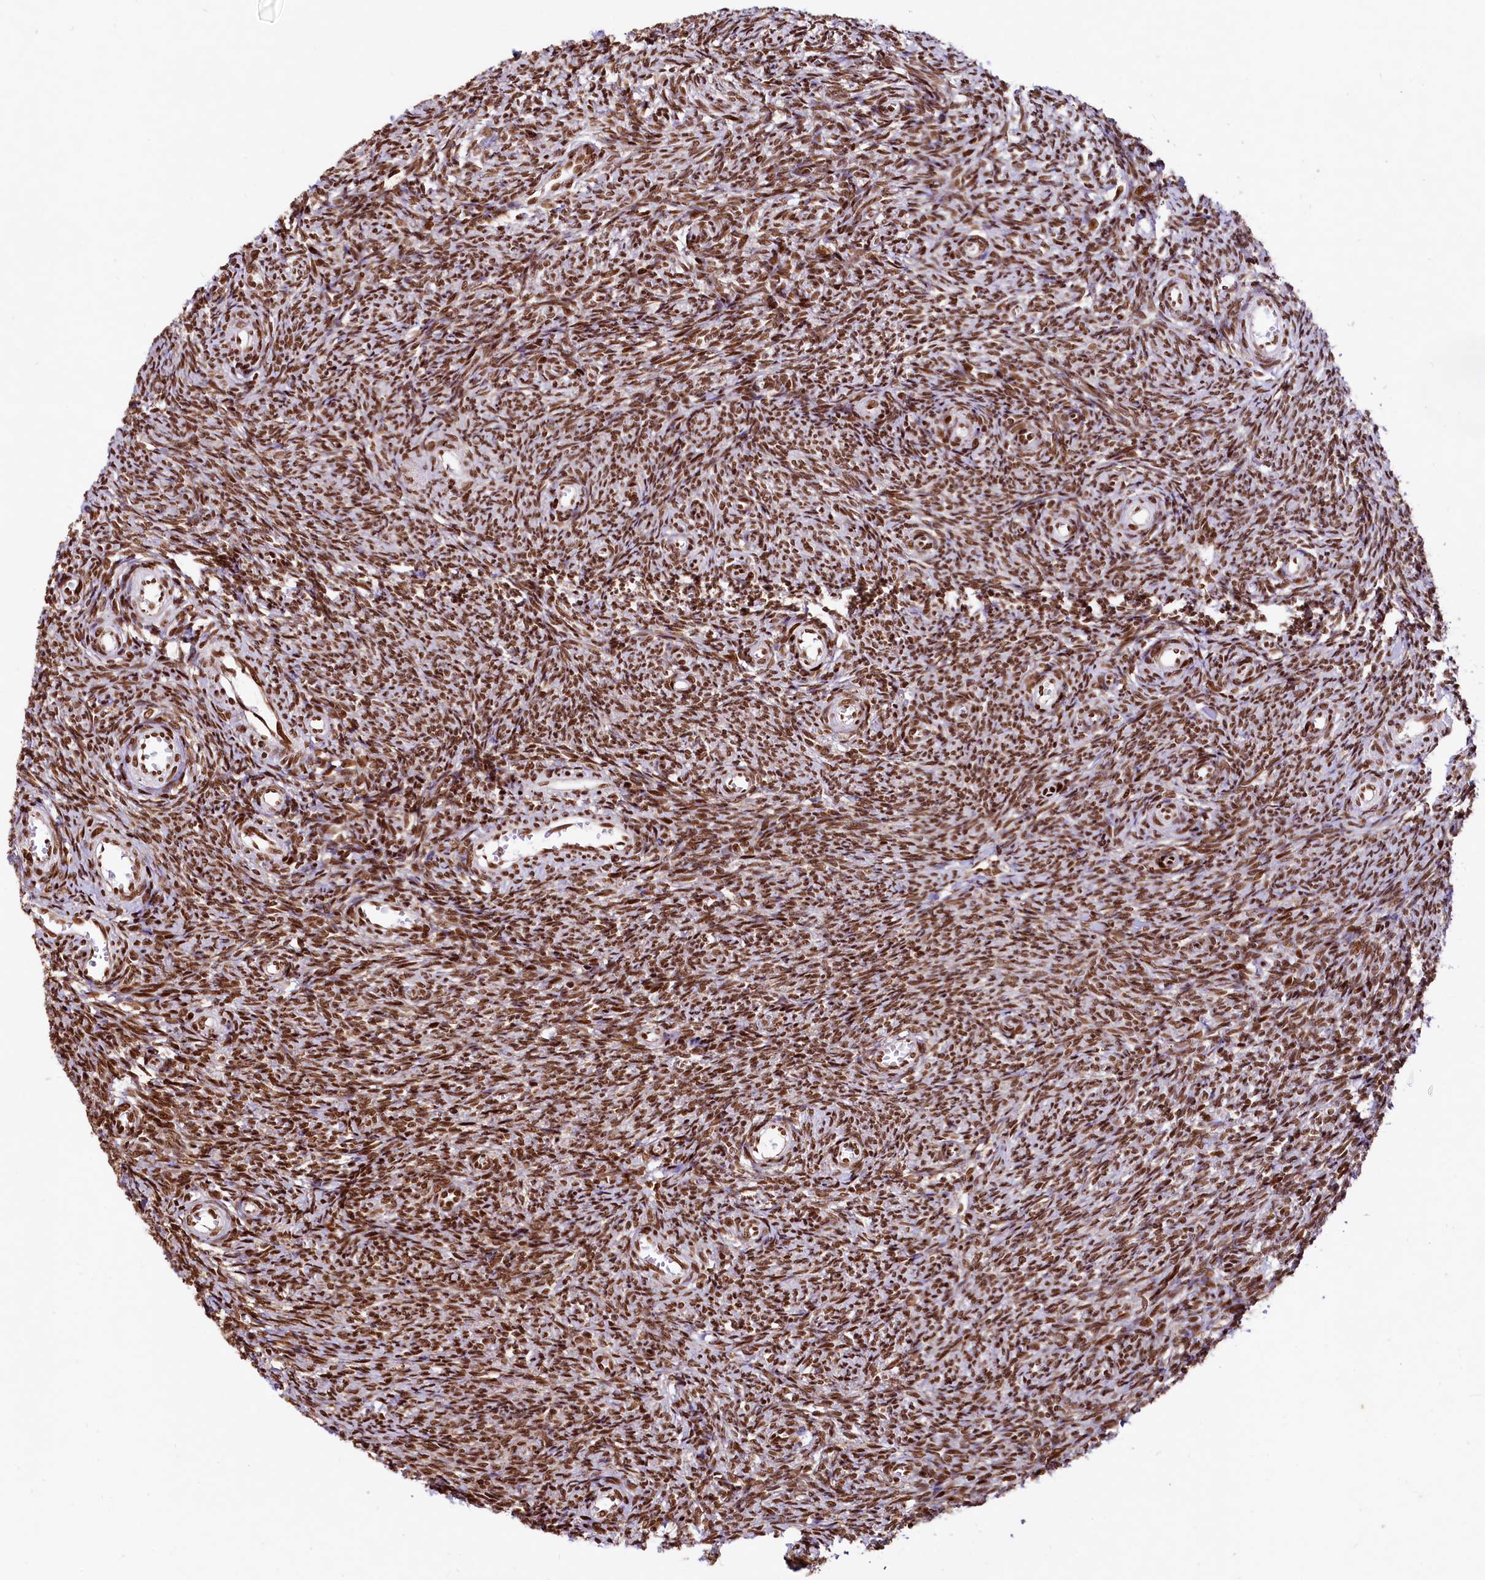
{"staining": {"intensity": "strong", "quantity": ">75%", "location": "nuclear"}, "tissue": "ovary", "cell_type": "Follicle cells", "image_type": "normal", "snomed": [{"axis": "morphology", "description": "Normal tissue, NOS"}, {"axis": "topography", "description": "Ovary"}], "caption": "Protein expression analysis of benign ovary exhibits strong nuclear expression in about >75% of follicle cells.", "gene": "PDS5B", "patient": {"sex": "female", "age": 44}}